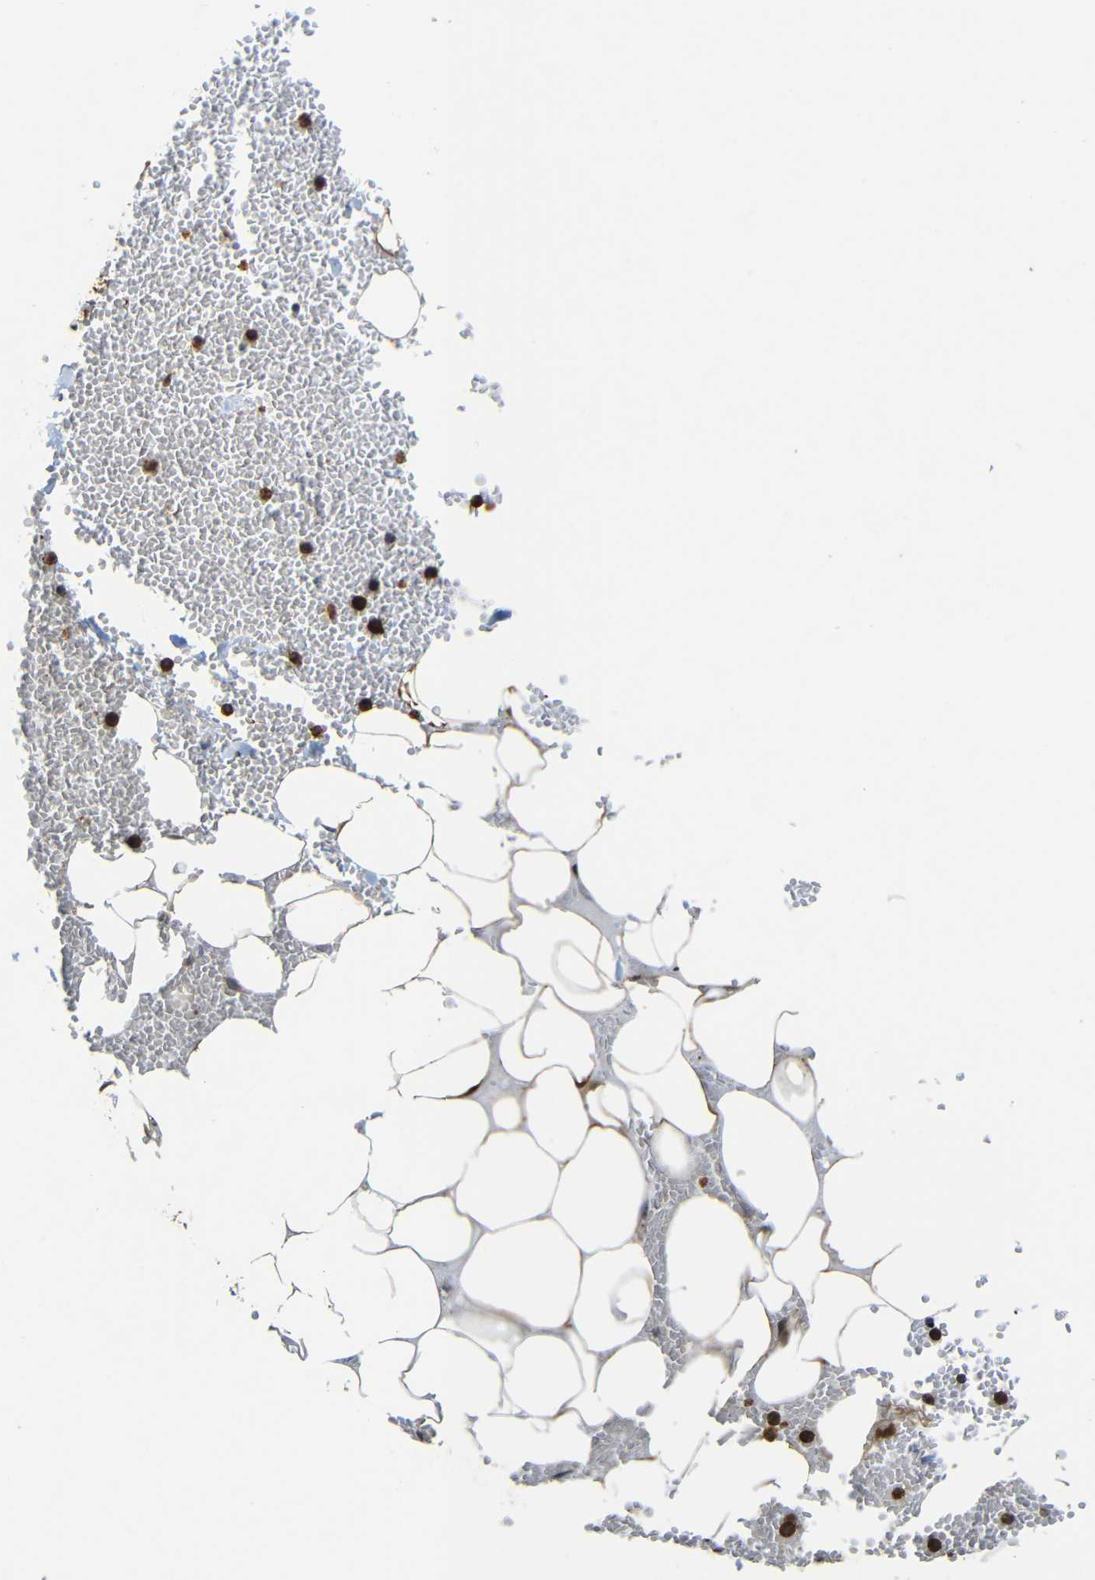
{"staining": {"intensity": "moderate", "quantity": "25%-75%", "location": "cytoplasmic/membranous"}, "tissue": "adipose tissue", "cell_type": "Adipocytes", "image_type": "normal", "snomed": [{"axis": "morphology", "description": "Normal tissue, NOS"}, {"axis": "topography", "description": "Adipose tissue"}, {"axis": "topography", "description": "Peripheral nerve tissue"}], "caption": "Normal adipose tissue shows moderate cytoplasmic/membranous positivity in approximately 25%-75% of adipocytes.", "gene": "C1GALT1", "patient": {"sex": "male", "age": 52}}